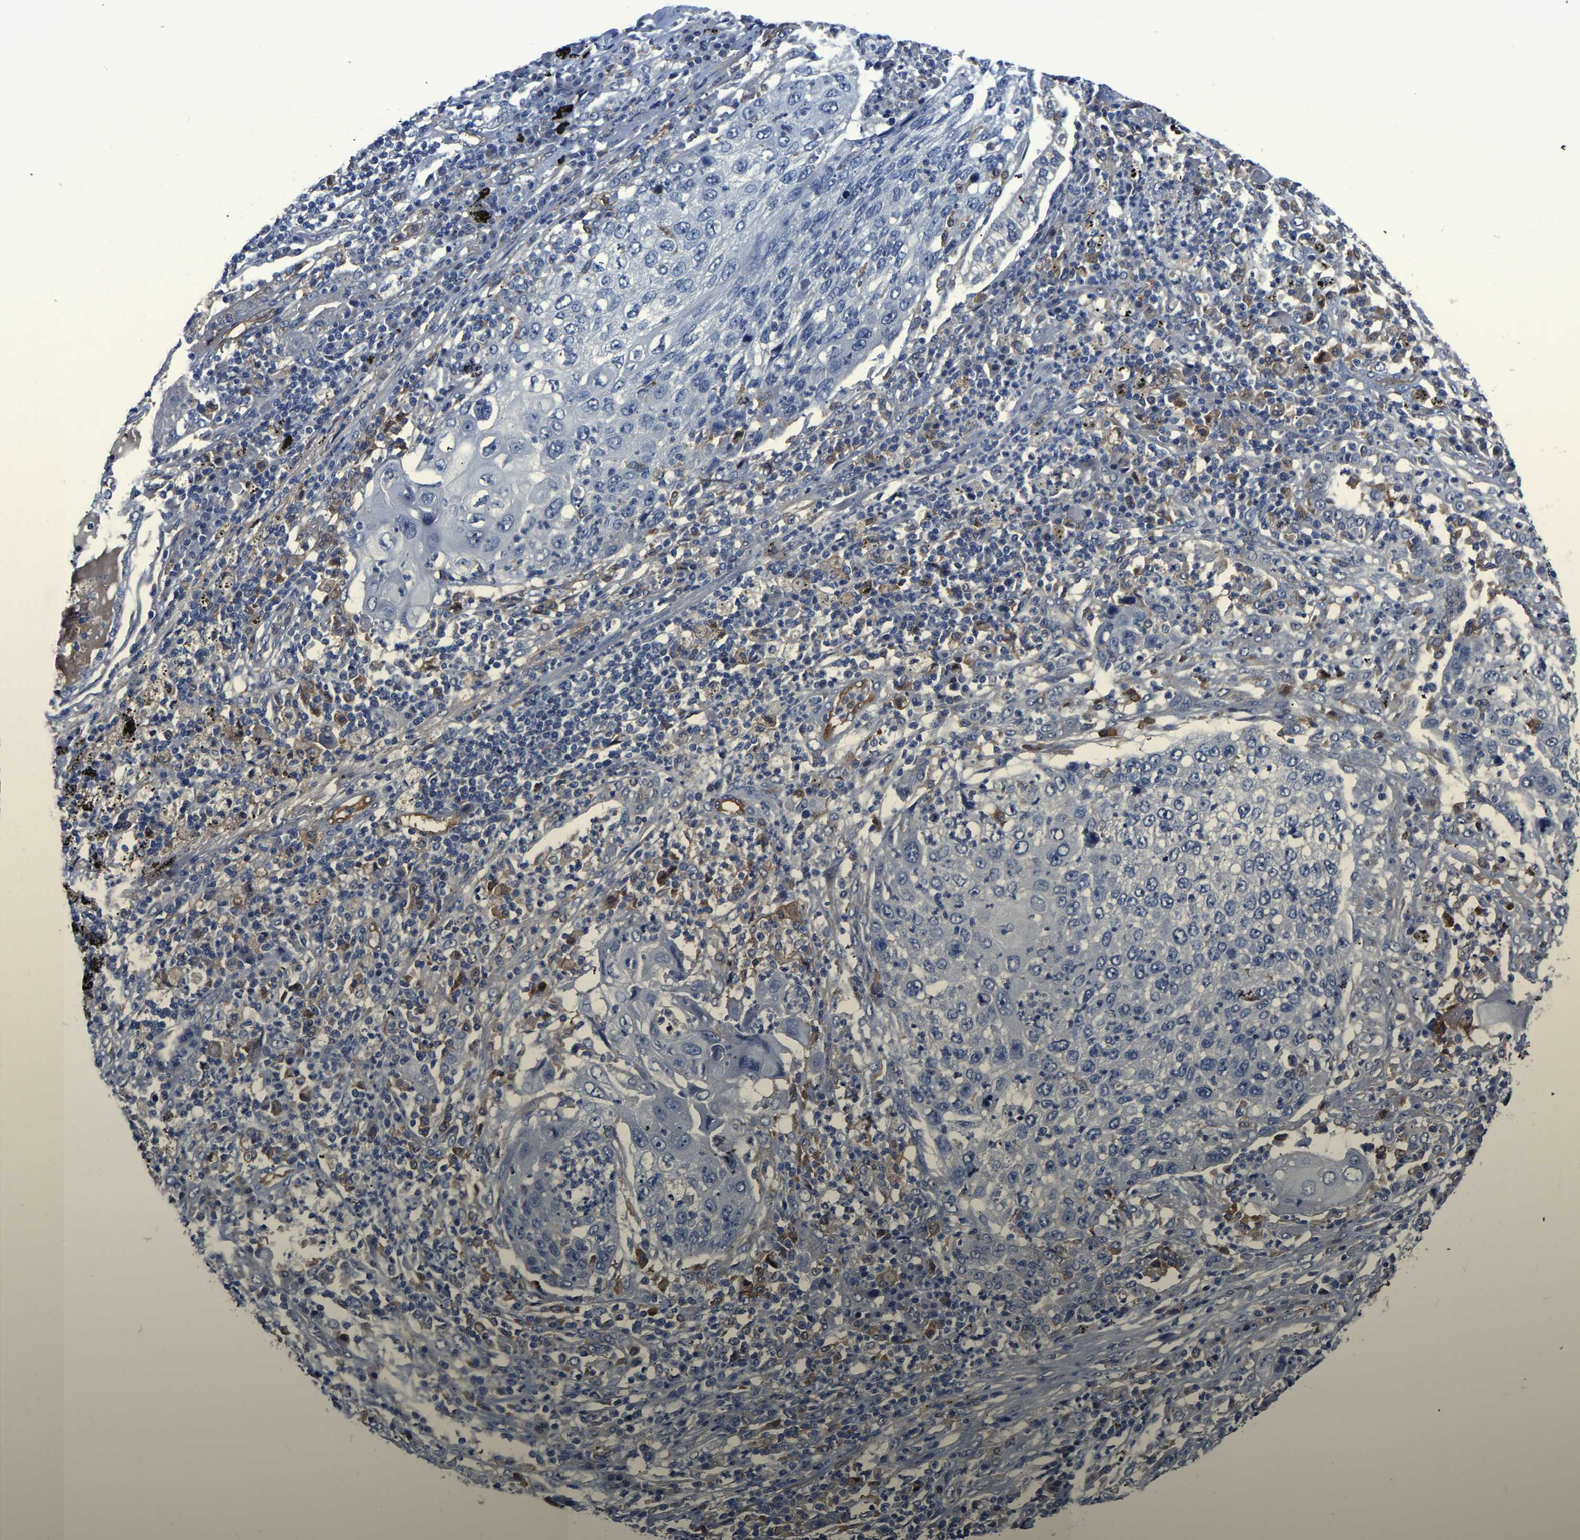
{"staining": {"intensity": "negative", "quantity": "none", "location": "none"}, "tissue": "lung cancer", "cell_type": "Tumor cells", "image_type": "cancer", "snomed": [{"axis": "morphology", "description": "Squamous cell carcinoma, NOS"}, {"axis": "topography", "description": "Lung"}], "caption": "This is an IHC histopathology image of lung squamous cell carcinoma. There is no positivity in tumor cells.", "gene": "ATG2B", "patient": {"sex": "female", "age": 63}}